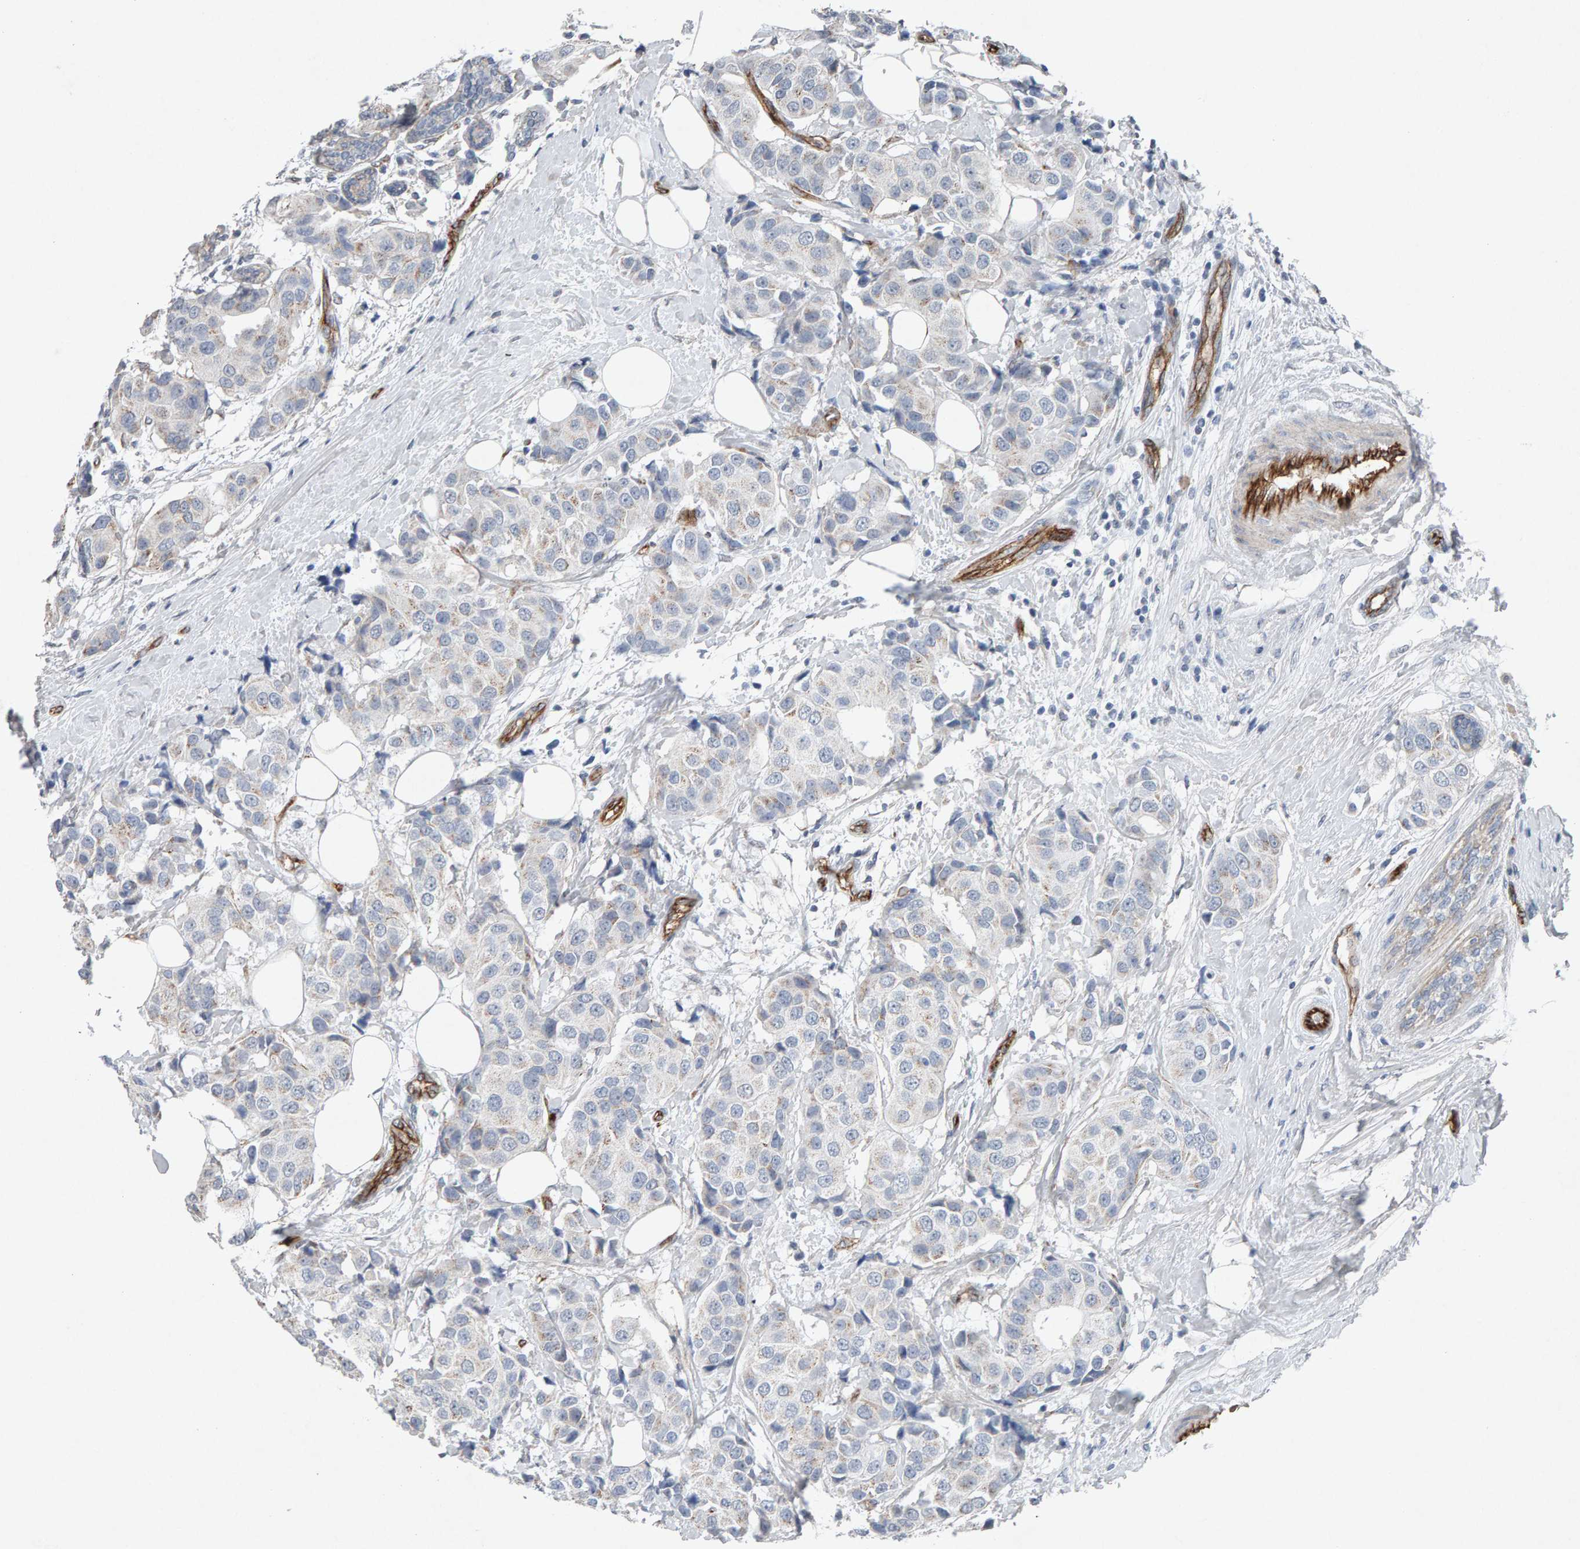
{"staining": {"intensity": "weak", "quantity": "<25%", "location": "cytoplasmic/membranous"}, "tissue": "breast cancer", "cell_type": "Tumor cells", "image_type": "cancer", "snomed": [{"axis": "morphology", "description": "Normal tissue, NOS"}, {"axis": "morphology", "description": "Duct carcinoma"}, {"axis": "topography", "description": "Breast"}], "caption": "Intraductal carcinoma (breast) was stained to show a protein in brown. There is no significant positivity in tumor cells.", "gene": "PTPRM", "patient": {"sex": "female", "age": 39}}